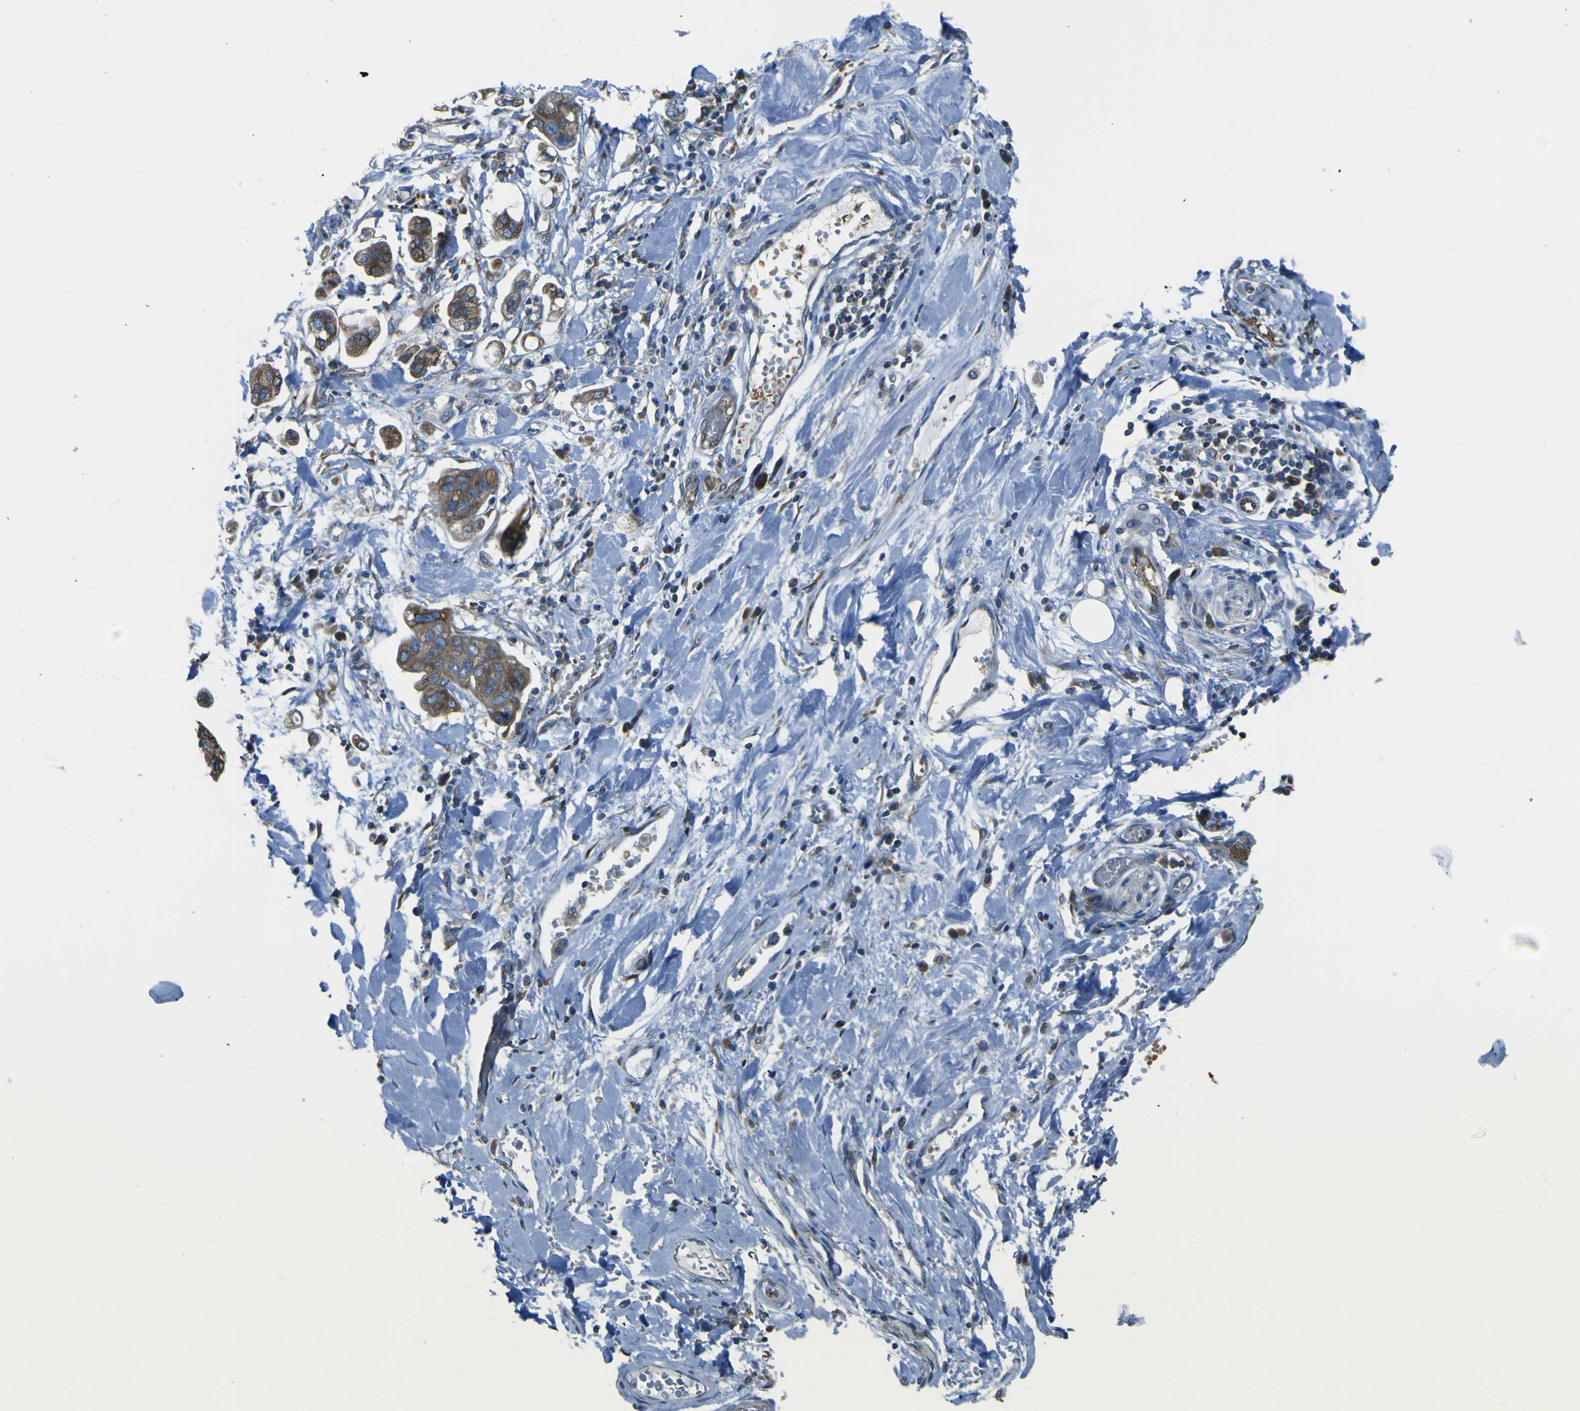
{"staining": {"intensity": "moderate", "quantity": ">75%", "location": "cytoplasmic/membranous"}, "tissue": "stomach cancer", "cell_type": "Tumor cells", "image_type": "cancer", "snomed": [{"axis": "morphology", "description": "Adenocarcinoma, NOS"}, {"axis": "topography", "description": "Stomach"}], "caption": "Immunohistochemistry photomicrograph of human stomach cancer stained for a protein (brown), which exhibits medium levels of moderate cytoplasmic/membranous expression in about >75% of tumor cells.", "gene": "STIM1", "patient": {"sex": "male", "age": 62}}